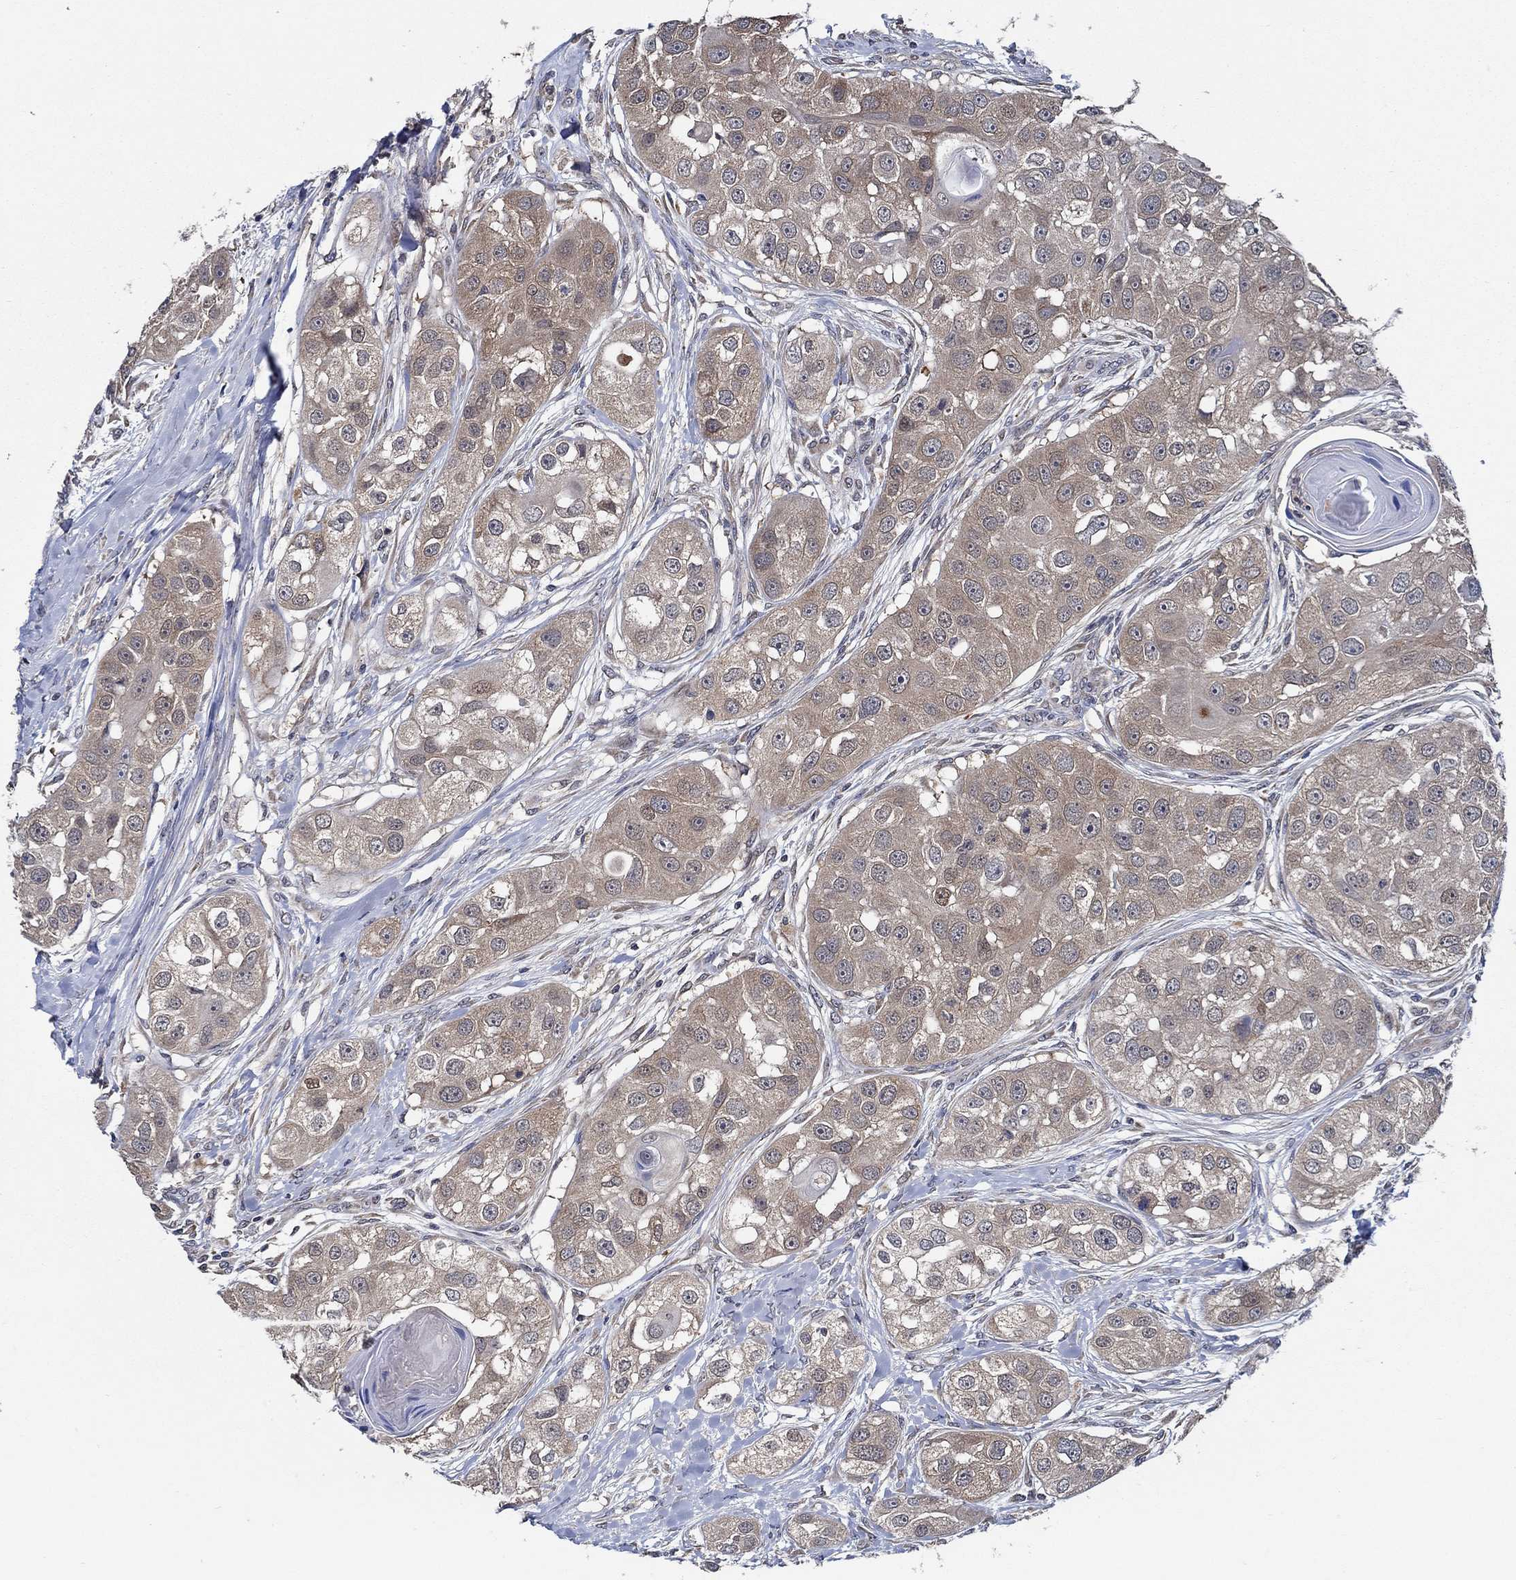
{"staining": {"intensity": "weak", "quantity": ">75%", "location": "cytoplasmic/membranous"}, "tissue": "head and neck cancer", "cell_type": "Tumor cells", "image_type": "cancer", "snomed": [{"axis": "morphology", "description": "Normal tissue, NOS"}, {"axis": "morphology", "description": "Squamous cell carcinoma, NOS"}, {"axis": "topography", "description": "Skeletal muscle"}, {"axis": "topography", "description": "Head-Neck"}], "caption": "Approximately >75% of tumor cells in head and neck cancer (squamous cell carcinoma) reveal weak cytoplasmic/membranous protein staining as visualized by brown immunohistochemical staining.", "gene": "DACT1", "patient": {"sex": "male", "age": 51}}